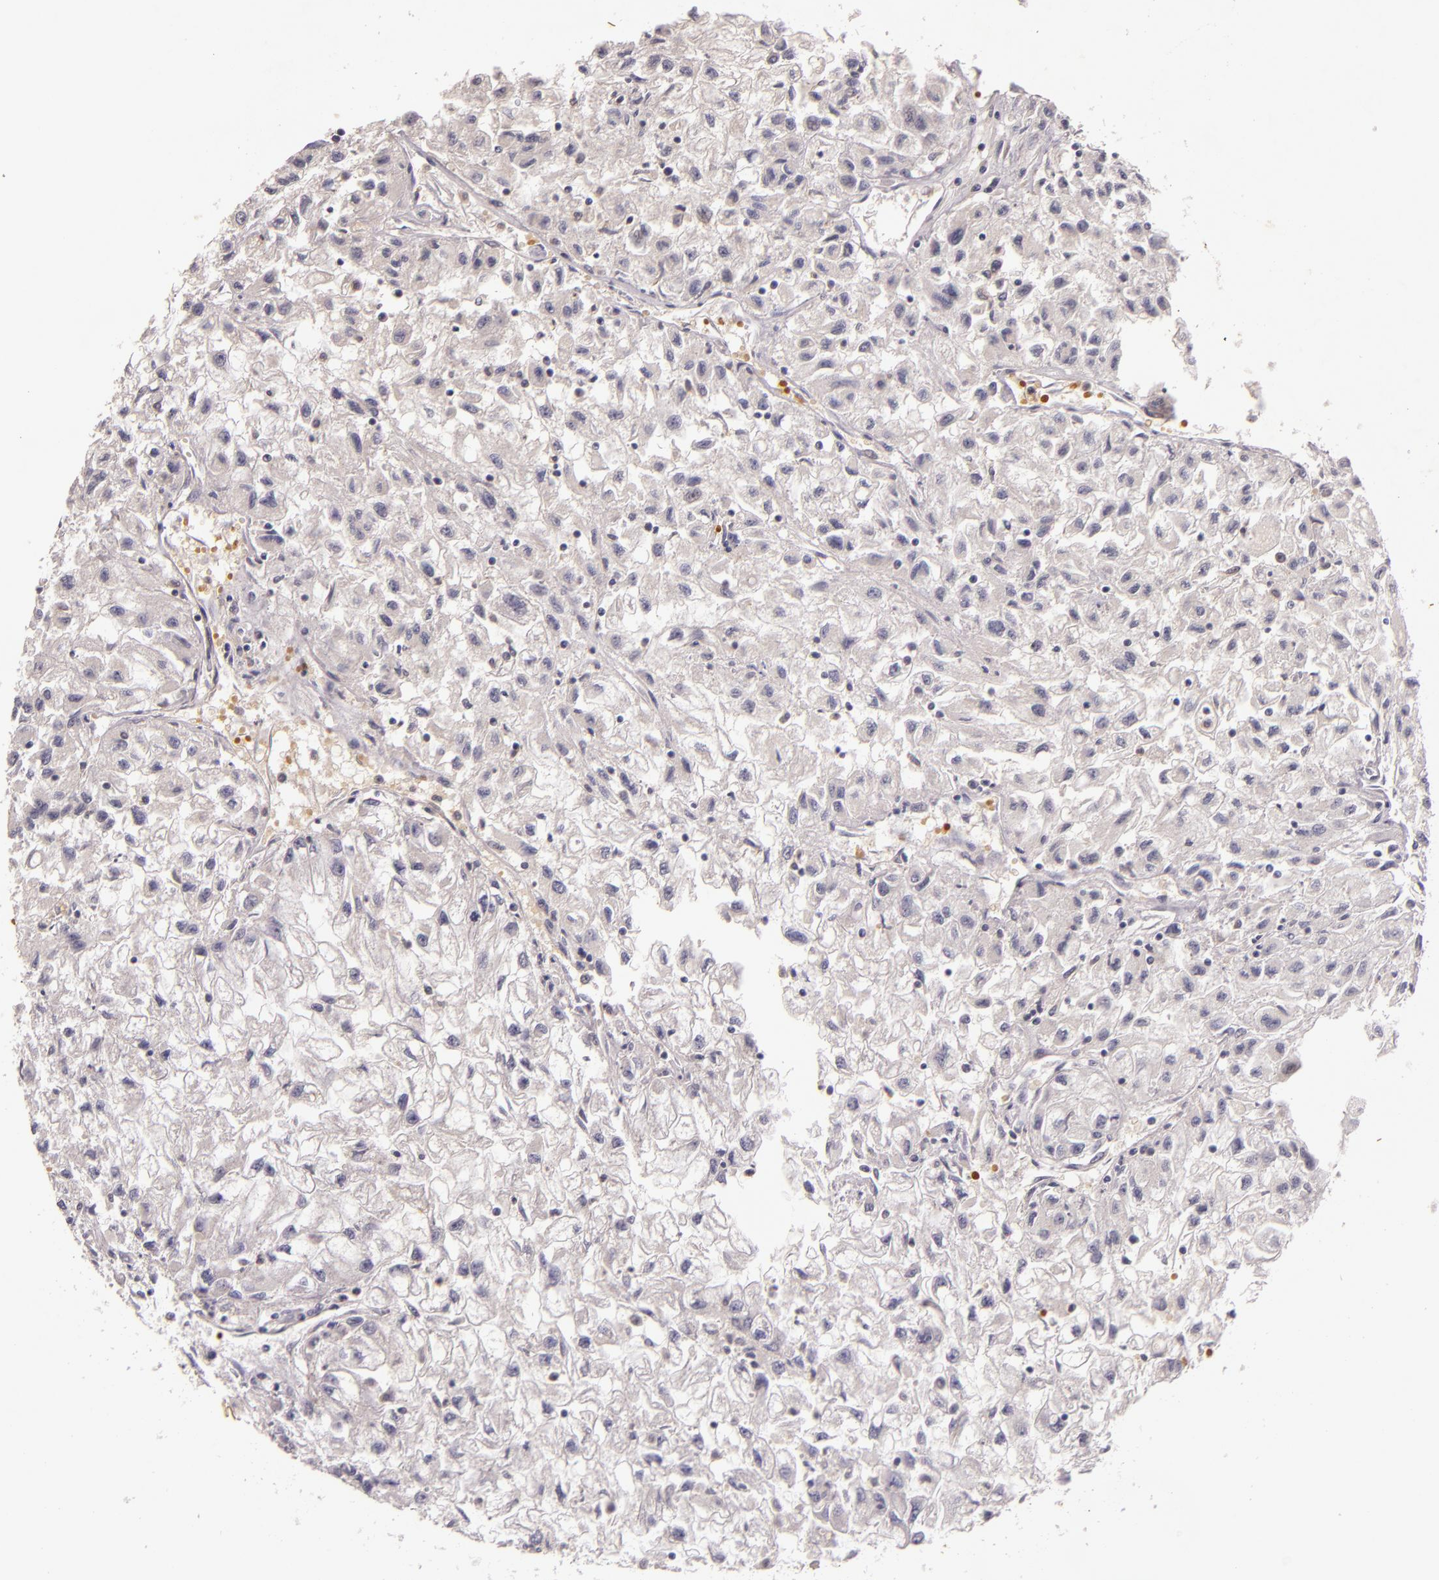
{"staining": {"intensity": "negative", "quantity": "none", "location": "none"}, "tissue": "renal cancer", "cell_type": "Tumor cells", "image_type": "cancer", "snomed": [{"axis": "morphology", "description": "Adenocarcinoma, NOS"}, {"axis": "topography", "description": "Kidney"}], "caption": "DAB immunohistochemical staining of human renal cancer demonstrates no significant positivity in tumor cells.", "gene": "TFF1", "patient": {"sex": "male", "age": 59}}